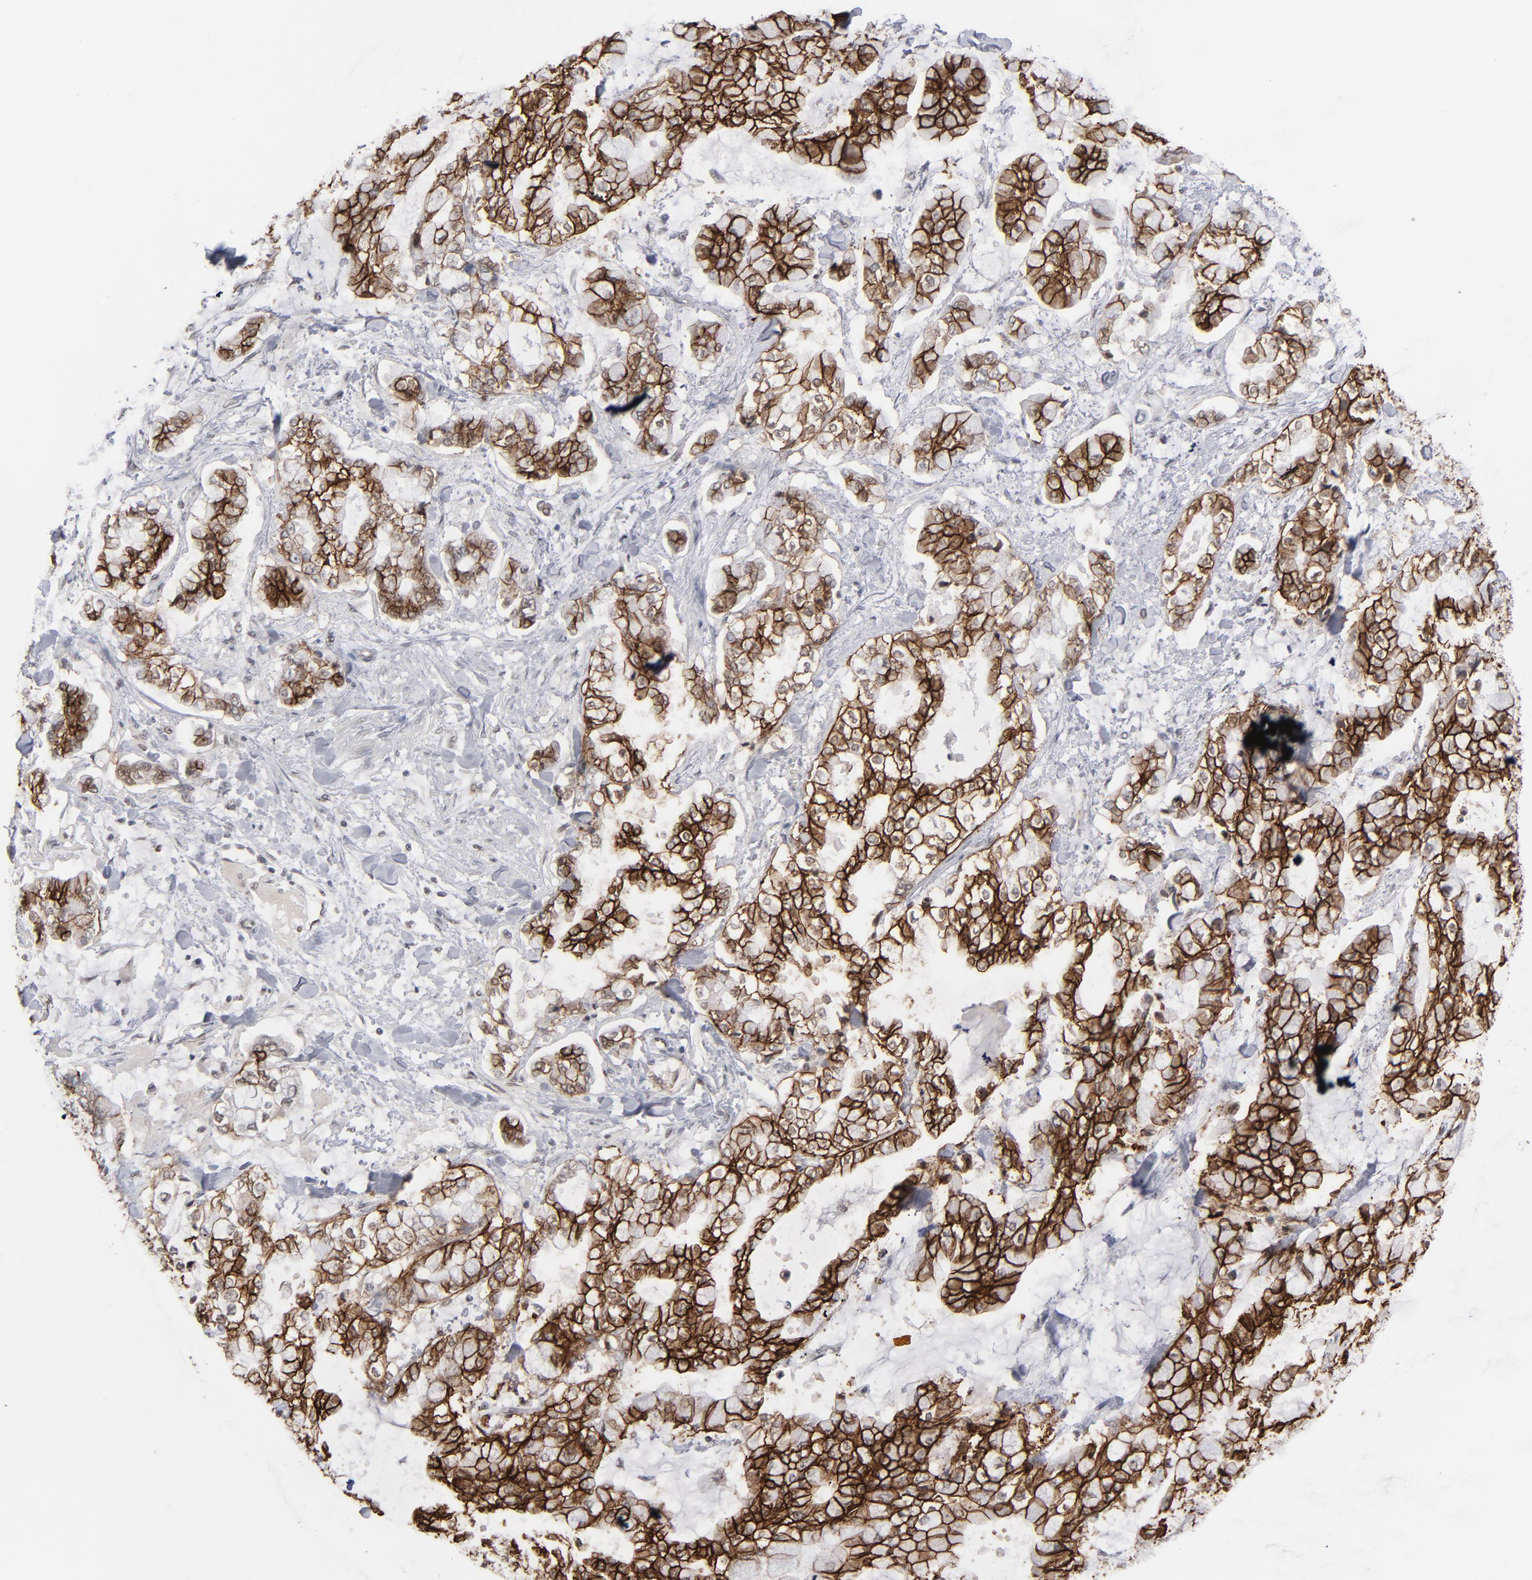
{"staining": {"intensity": "strong", "quantity": ">75%", "location": "cytoplasmic/membranous"}, "tissue": "stomach cancer", "cell_type": "Tumor cells", "image_type": "cancer", "snomed": [{"axis": "morphology", "description": "Normal tissue, NOS"}, {"axis": "morphology", "description": "Adenocarcinoma, NOS"}, {"axis": "topography", "description": "Stomach, upper"}, {"axis": "topography", "description": "Stomach"}], "caption": "About >75% of tumor cells in stomach cancer (adenocarcinoma) reveal strong cytoplasmic/membranous protein positivity as visualized by brown immunohistochemical staining.", "gene": "IRF9", "patient": {"sex": "male", "age": 76}}